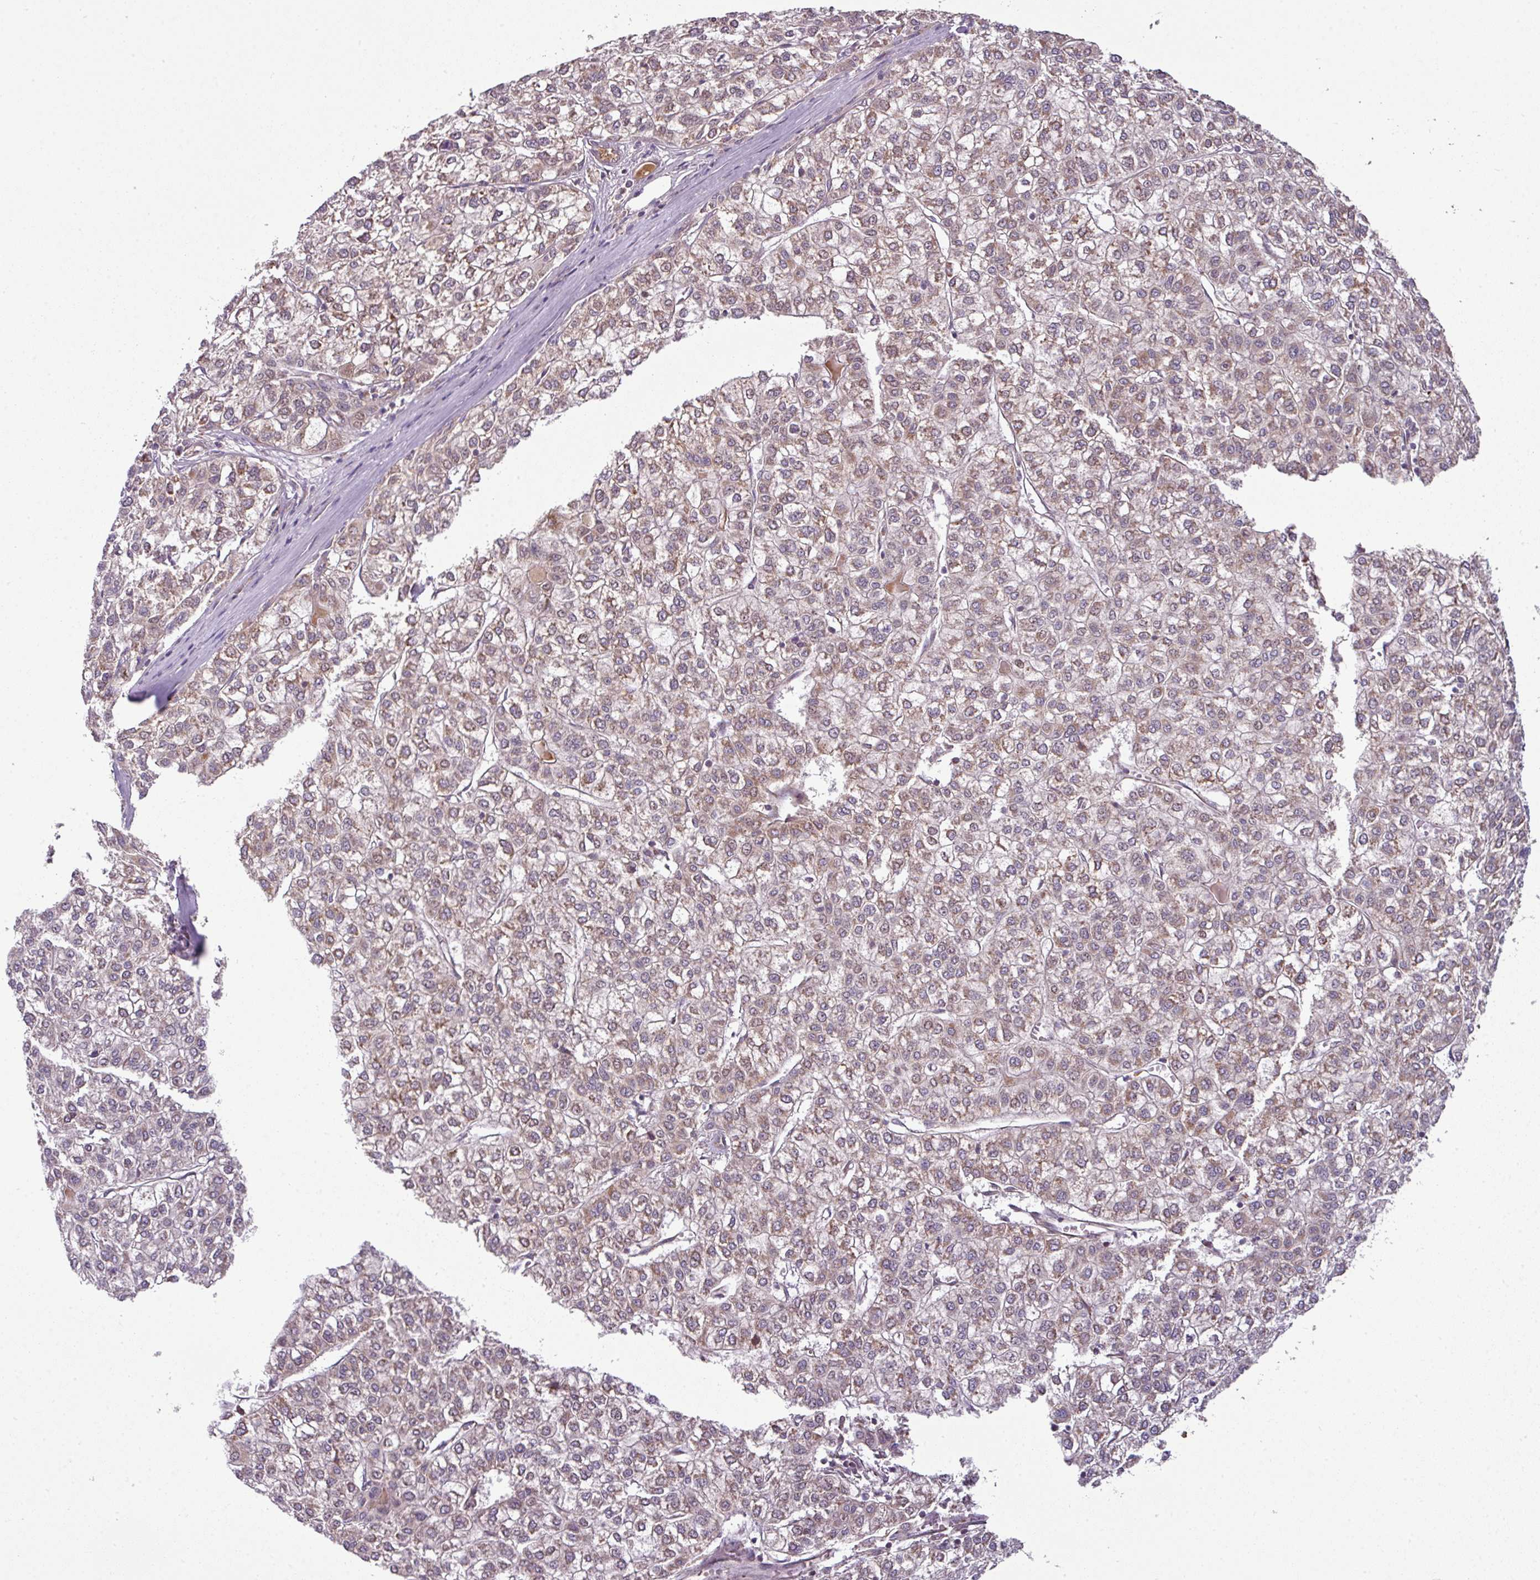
{"staining": {"intensity": "weak", "quantity": ">75%", "location": "cytoplasmic/membranous"}, "tissue": "liver cancer", "cell_type": "Tumor cells", "image_type": "cancer", "snomed": [{"axis": "morphology", "description": "Carcinoma, Hepatocellular, NOS"}, {"axis": "topography", "description": "Liver"}], "caption": "Protein analysis of liver hepatocellular carcinoma tissue reveals weak cytoplasmic/membranous expression in approximately >75% of tumor cells.", "gene": "PRELID3B", "patient": {"sex": "female", "age": 43}}